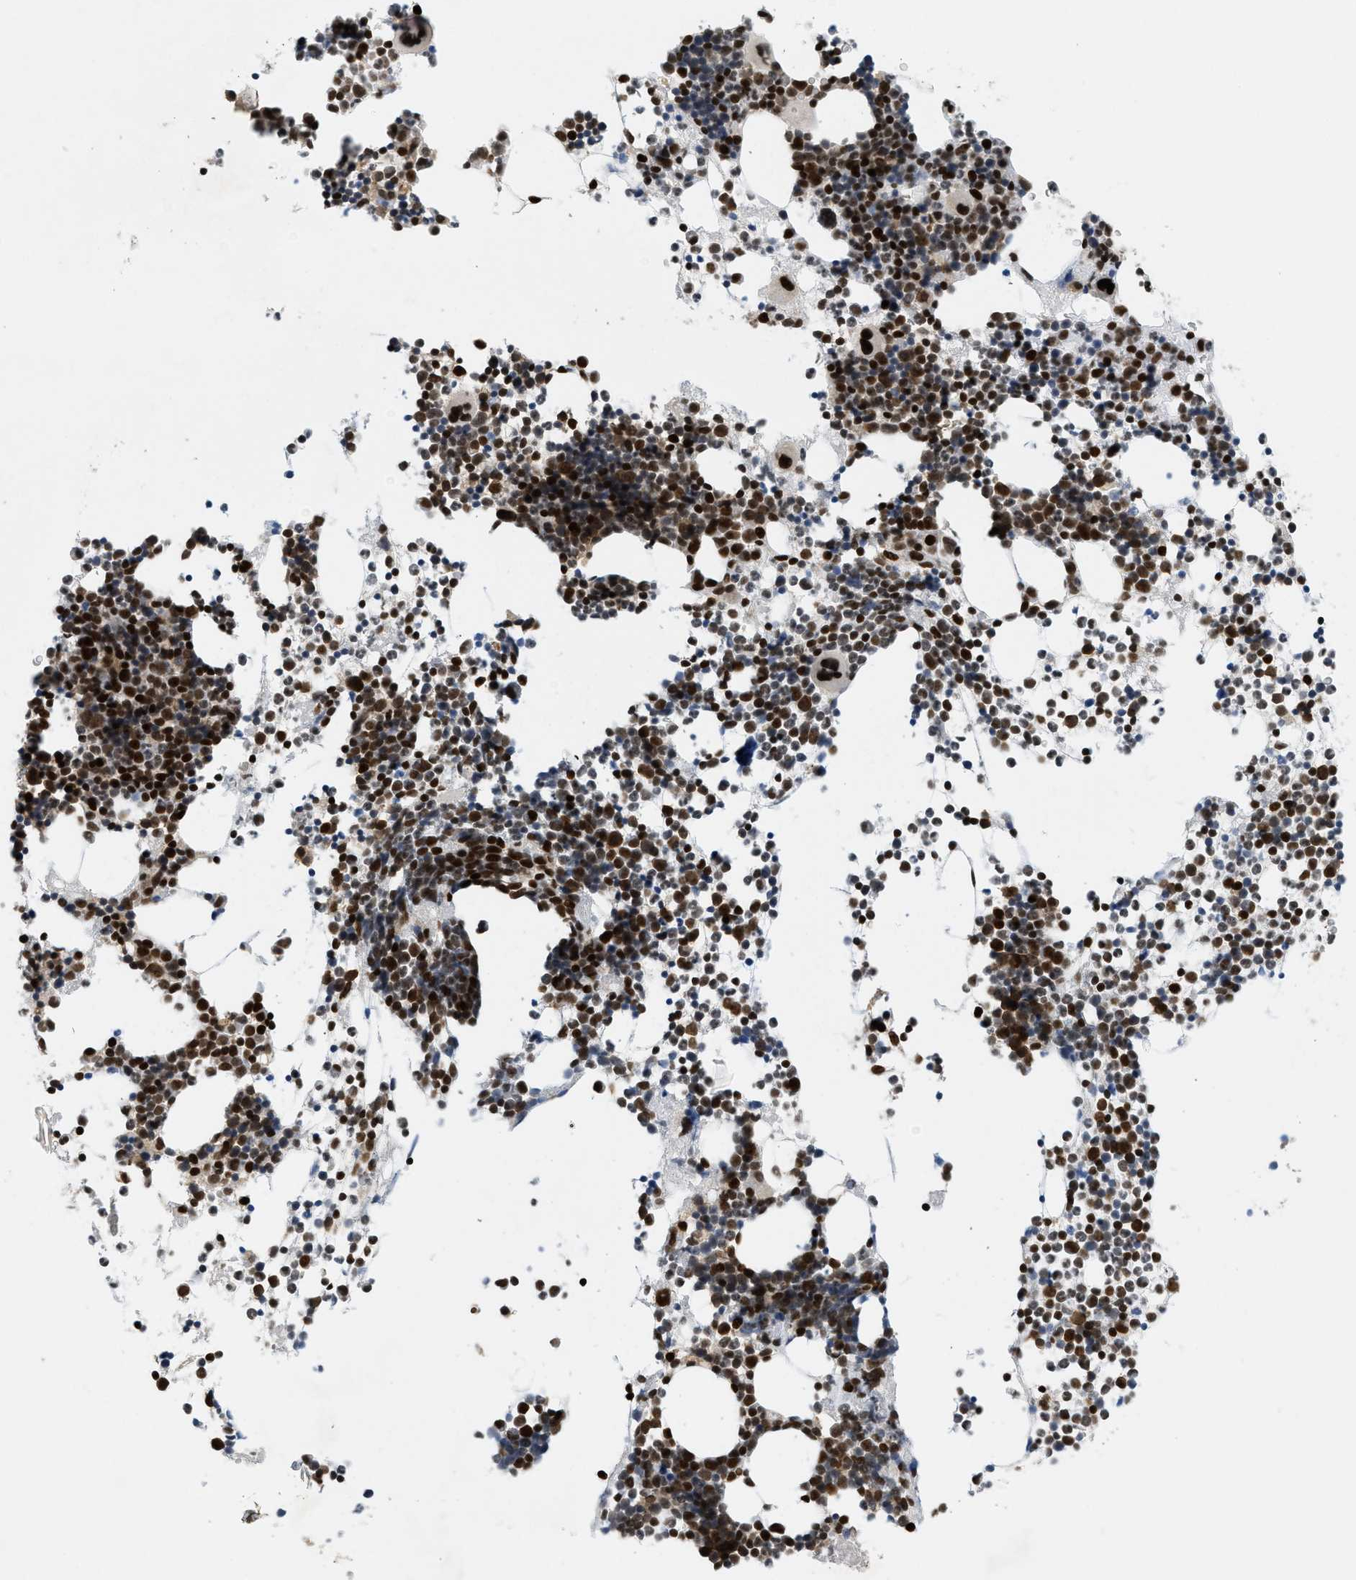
{"staining": {"intensity": "strong", "quantity": ">75%", "location": "nuclear"}, "tissue": "bone marrow", "cell_type": "Hematopoietic cells", "image_type": "normal", "snomed": [{"axis": "morphology", "description": "Normal tissue, NOS"}, {"axis": "morphology", "description": "Inflammation, NOS"}, {"axis": "topography", "description": "Bone marrow"}], "caption": "The micrograph displays a brown stain indicating the presence of a protein in the nuclear of hematopoietic cells in bone marrow.", "gene": "ZNF22", "patient": {"sex": "female", "age": 61}}